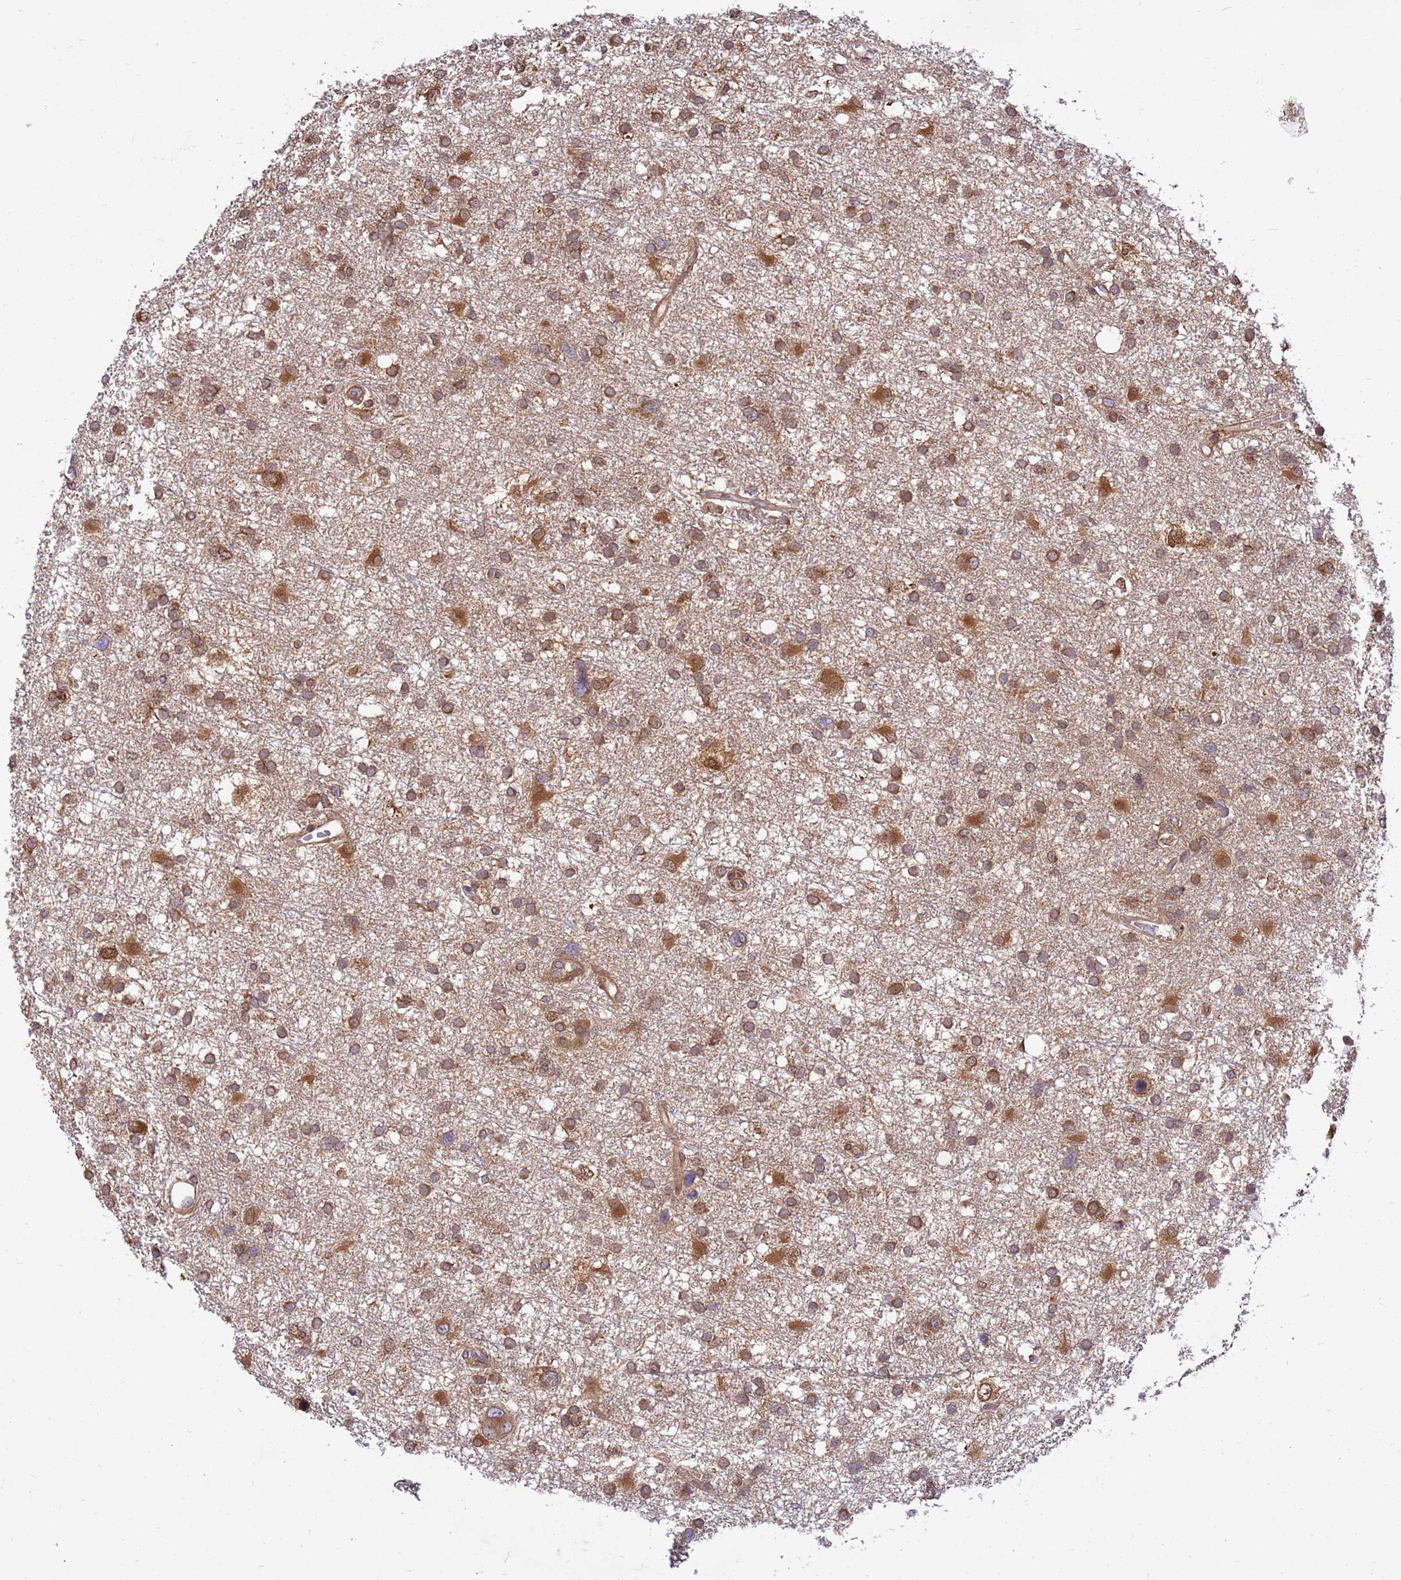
{"staining": {"intensity": "moderate", "quantity": ">75%", "location": "cytoplasmic/membranous"}, "tissue": "glioma", "cell_type": "Tumor cells", "image_type": "cancer", "snomed": [{"axis": "morphology", "description": "Glioma, malignant, High grade"}, {"axis": "topography", "description": "Brain"}], "caption": "Malignant glioma (high-grade) stained with DAB IHC reveals medium levels of moderate cytoplasmic/membranous staining in about >75% of tumor cells. (Brightfield microscopy of DAB IHC at high magnification).", "gene": "GET3", "patient": {"sex": "male", "age": 61}}